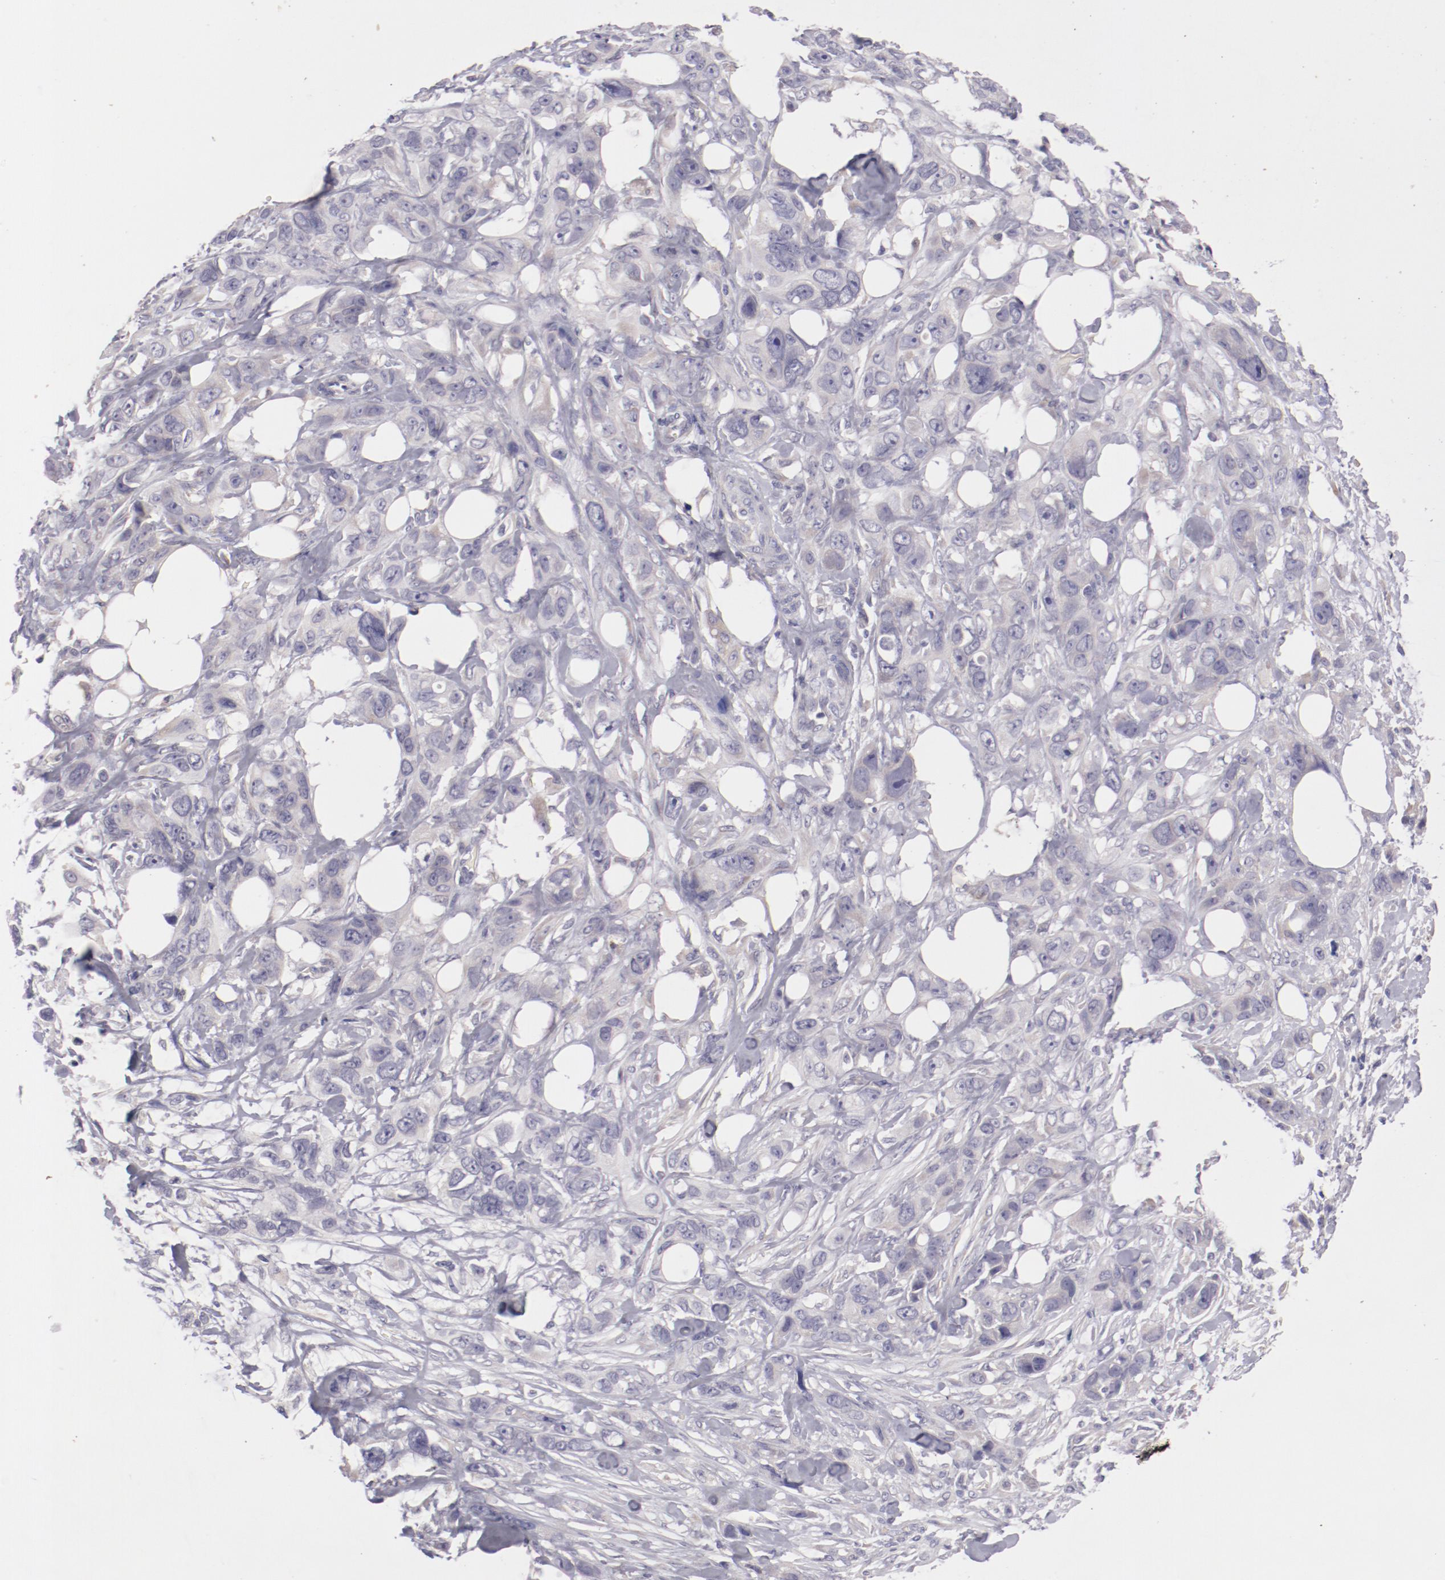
{"staining": {"intensity": "negative", "quantity": "none", "location": "none"}, "tissue": "stomach cancer", "cell_type": "Tumor cells", "image_type": "cancer", "snomed": [{"axis": "morphology", "description": "Adenocarcinoma, NOS"}, {"axis": "topography", "description": "Stomach, upper"}], "caption": "Immunohistochemistry of adenocarcinoma (stomach) exhibits no positivity in tumor cells.", "gene": "TRAF3", "patient": {"sex": "male", "age": 47}}